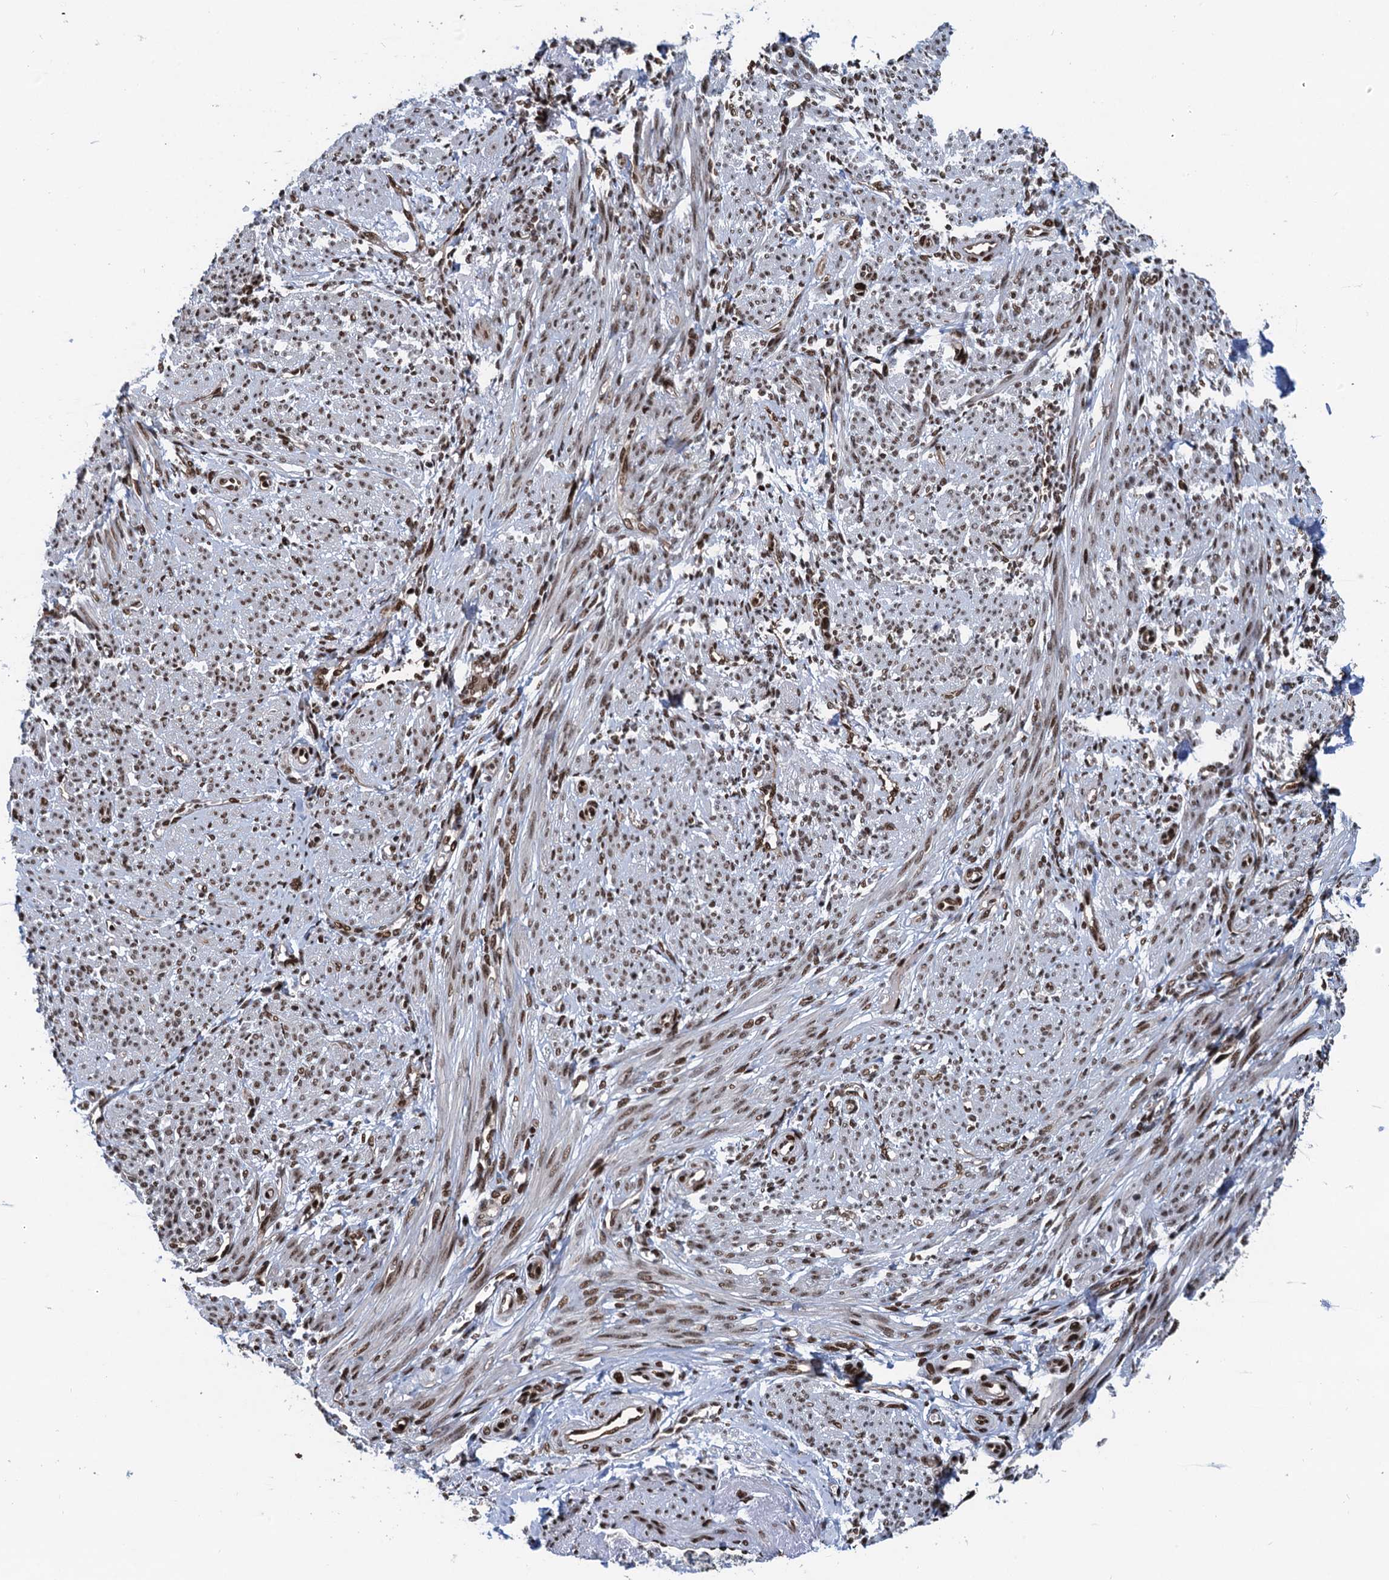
{"staining": {"intensity": "moderate", "quantity": "25%-75%", "location": "nuclear"}, "tissue": "smooth muscle", "cell_type": "Smooth muscle cells", "image_type": "normal", "snomed": [{"axis": "morphology", "description": "Normal tissue, NOS"}, {"axis": "topography", "description": "Smooth muscle"}], "caption": "This histopathology image shows immunohistochemistry (IHC) staining of normal human smooth muscle, with medium moderate nuclear staining in approximately 25%-75% of smooth muscle cells.", "gene": "PPP4R1", "patient": {"sex": "female", "age": 39}}